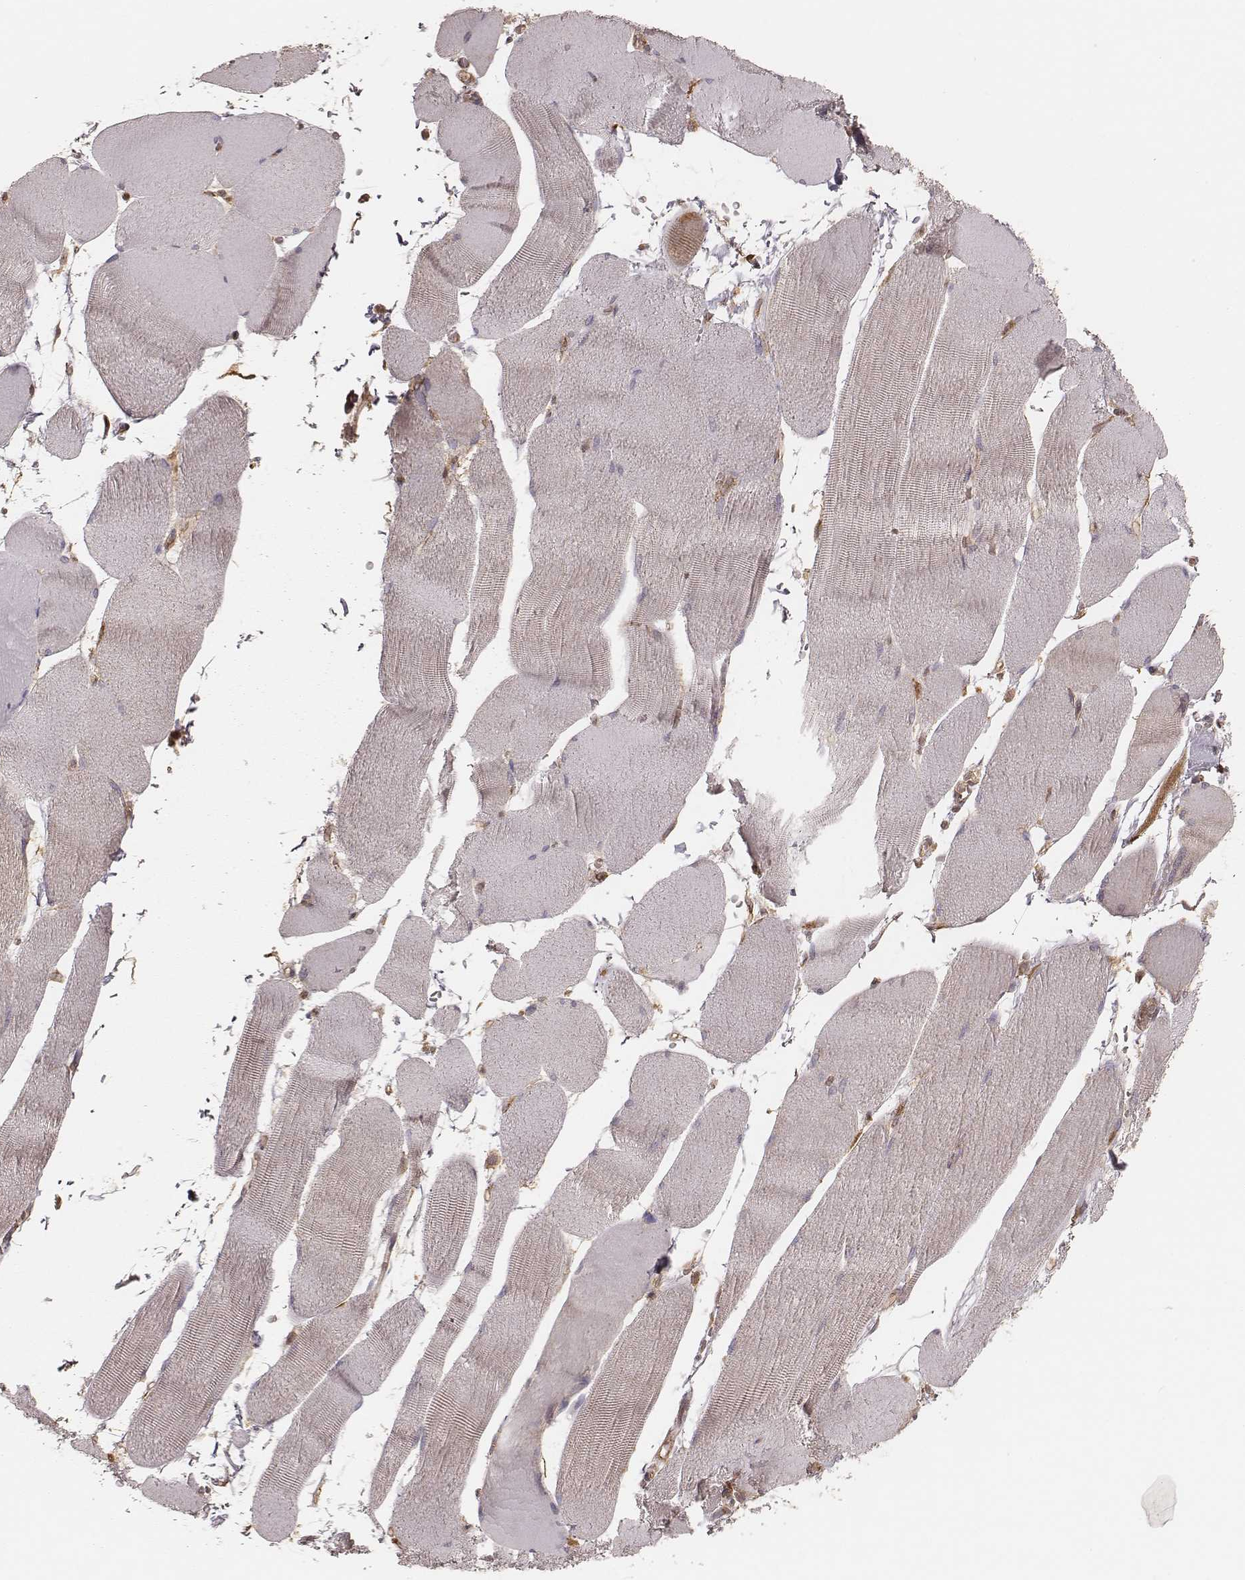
{"staining": {"intensity": "negative", "quantity": "none", "location": "none"}, "tissue": "skeletal muscle", "cell_type": "Myocytes", "image_type": "normal", "snomed": [{"axis": "morphology", "description": "Normal tissue, NOS"}, {"axis": "topography", "description": "Skeletal muscle"}], "caption": "High power microscopy micrograph of an immunohistochemistry histopathology image of normal skeletal muscle, revealing no significant positivity in myocytes. (Immunohistochemistry (ihc), brightfield microscopy, high magnification).", "gene": "CARS1", "patient": {"sex": "male", "age": 56}}